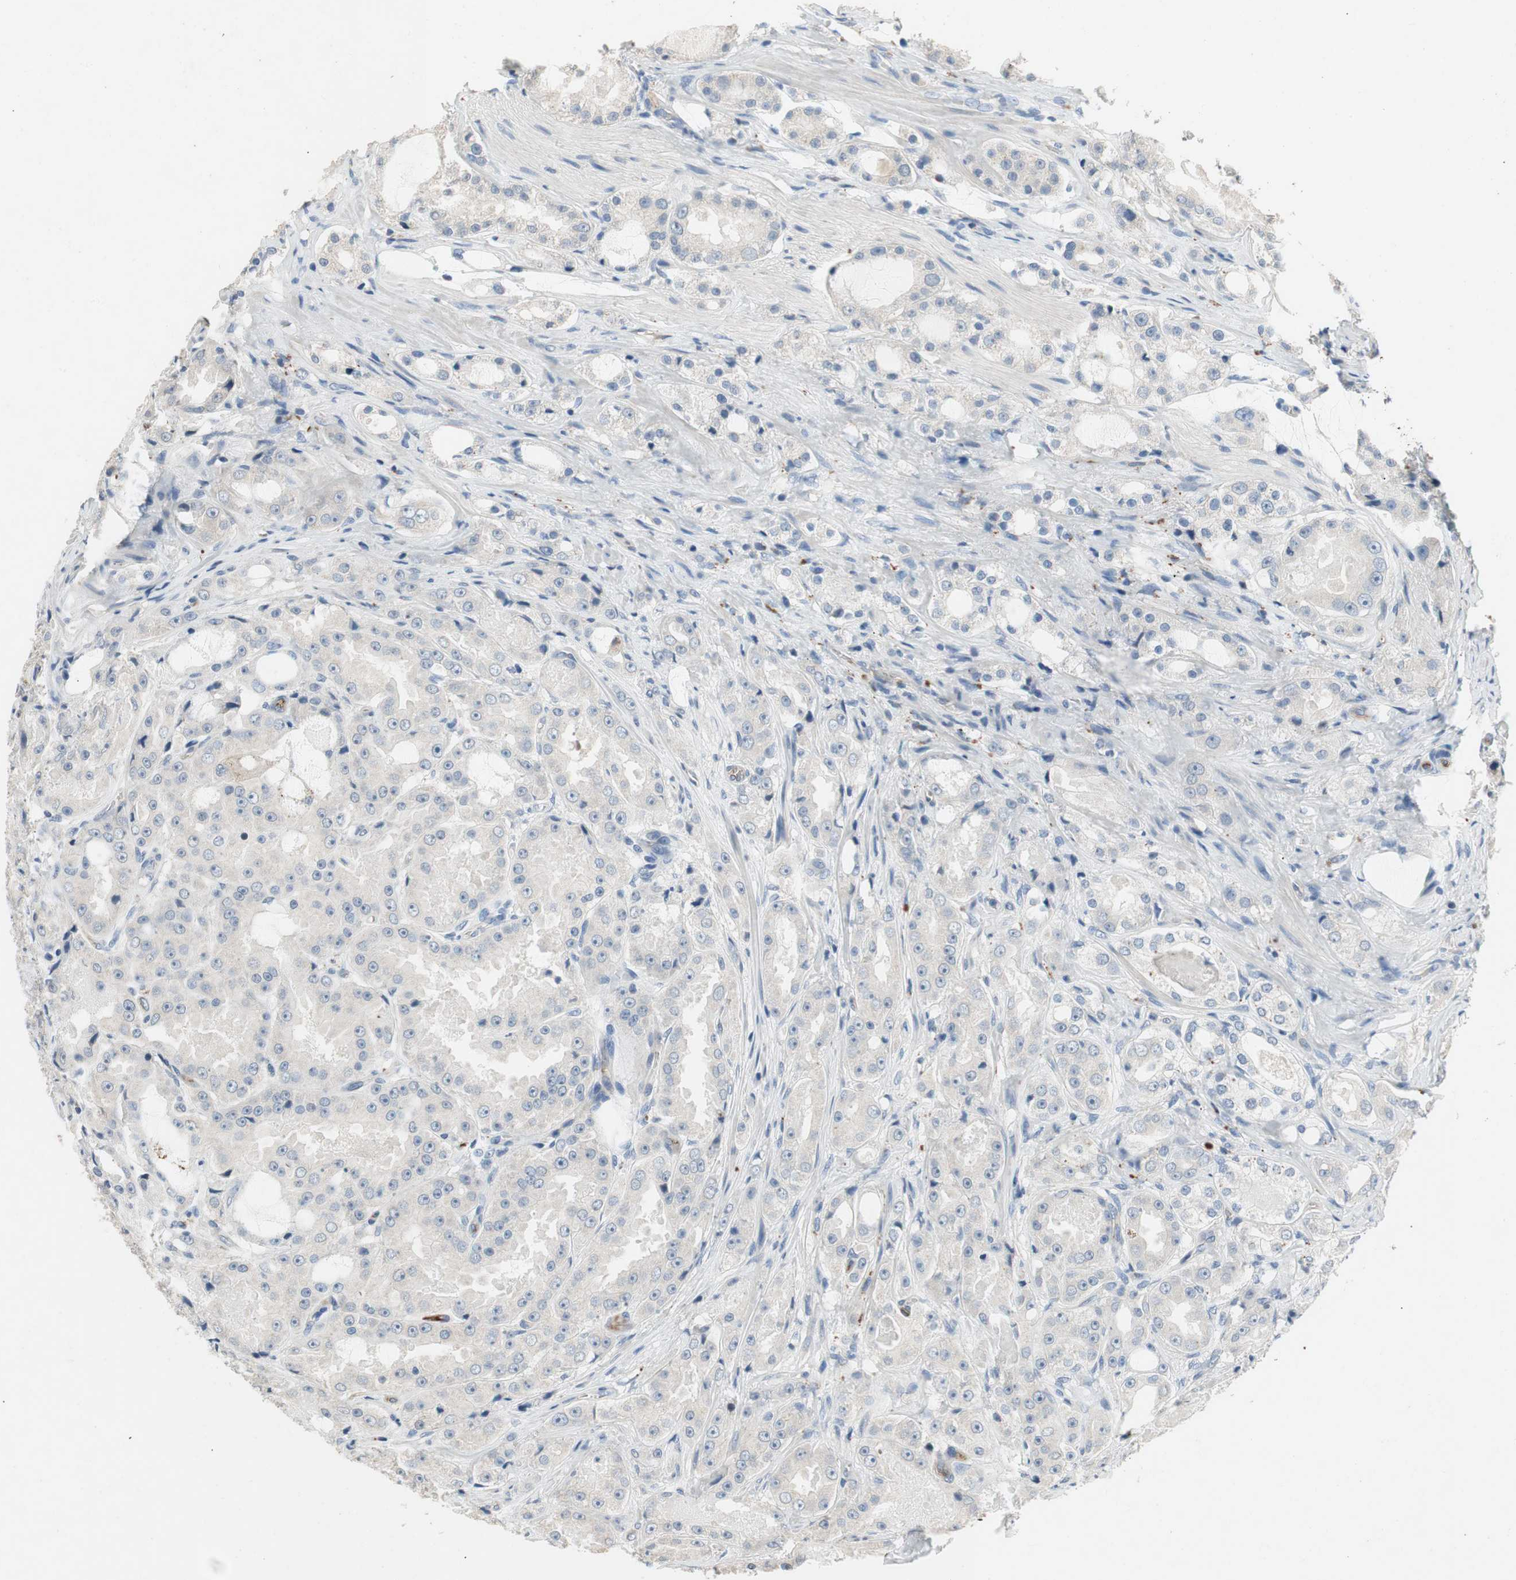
{"staining": {"intensity": "negative", "quantity": "none", "location": "none"}, "tissue": "prostate cancer", "cell_type": "Tumor cells", "image_type": "cancer", "snomed": [{"axis": "morphology", "description": "Adenocarcinoma, High grade"}, {"axis": "topography", "description": "Prostate"}], "caption": "DAB immunohistochemical staining of prostate cancer (high-grade adenocarcinoma) reveals no significant positivity in tumor cells.", "gene": "ALPL", "patient": {"sex": "male", "age": 73}}